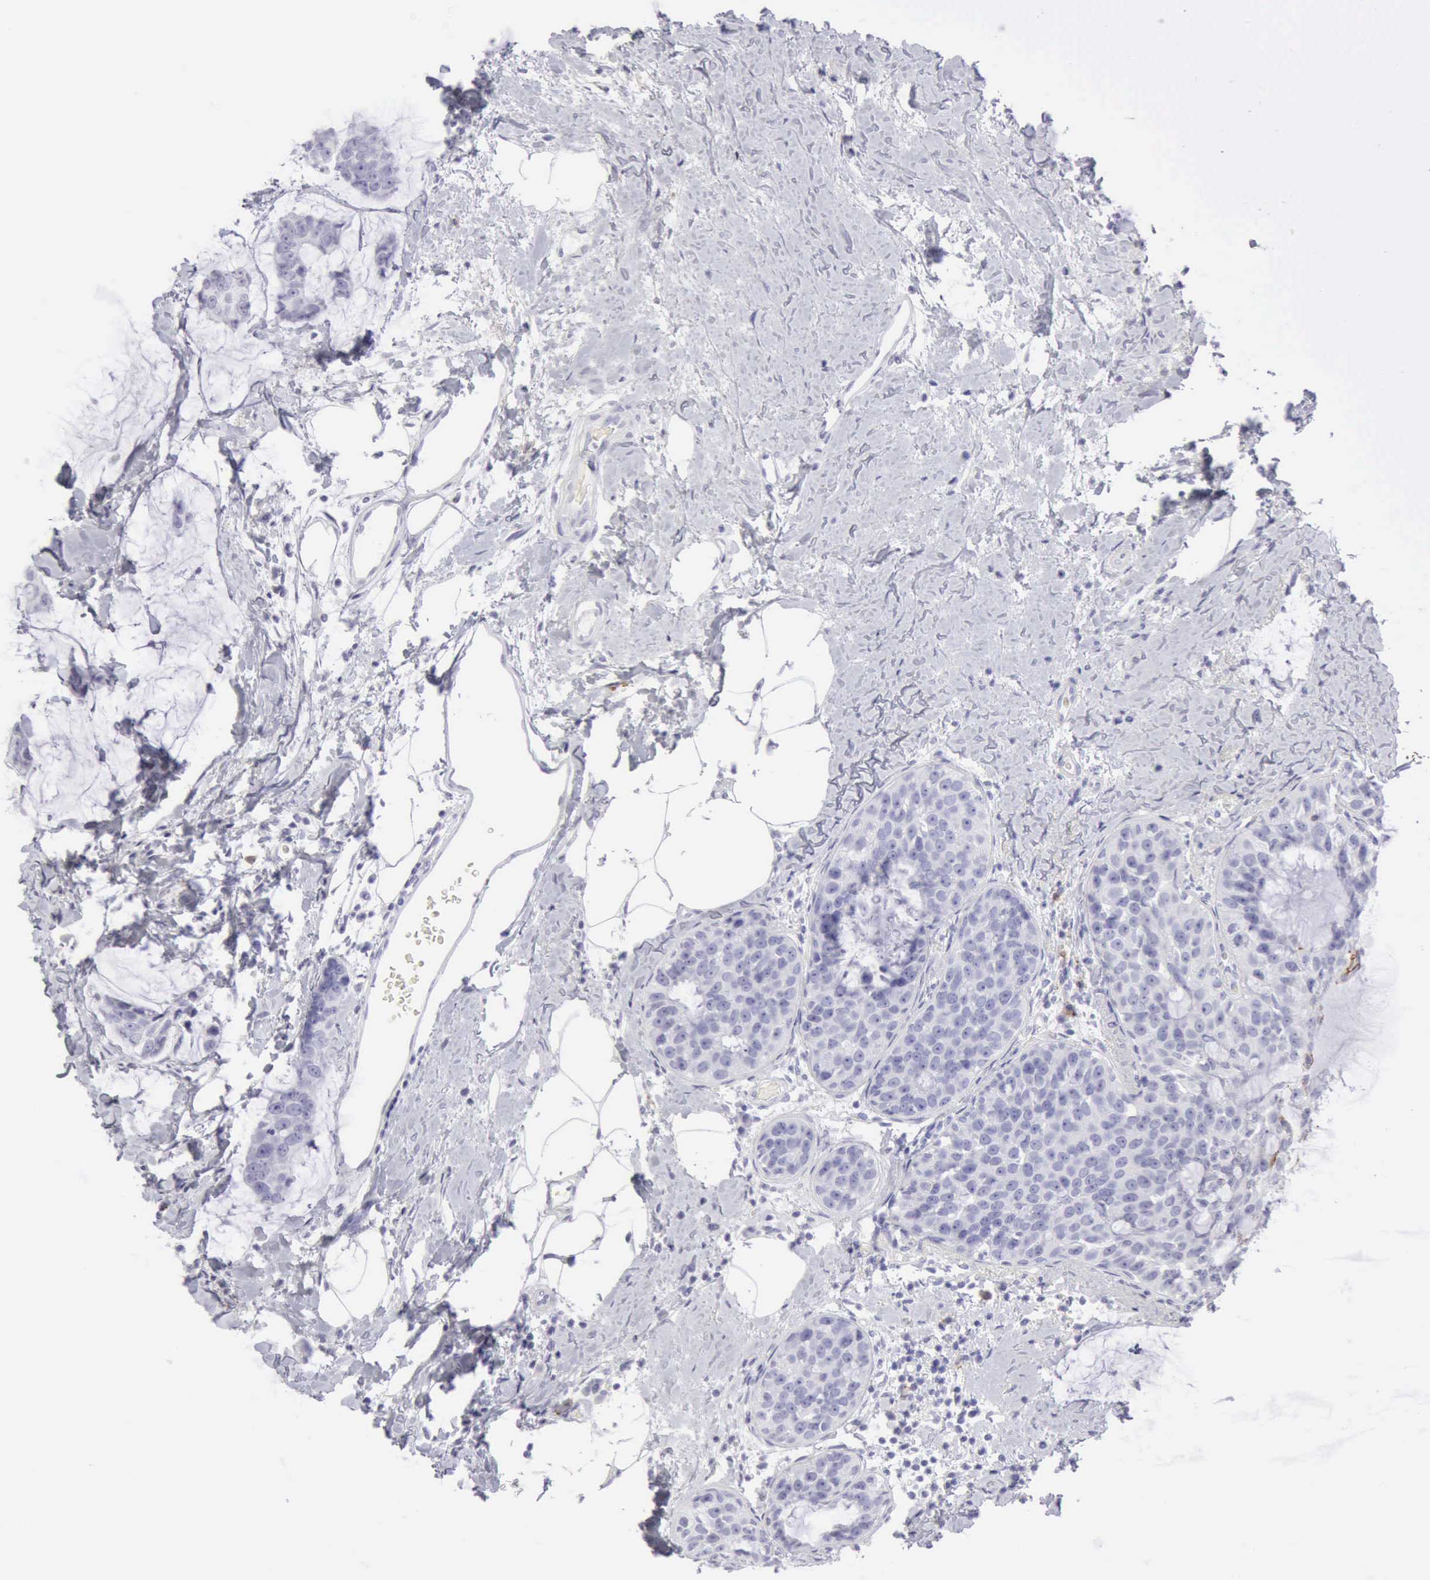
{"staining": {"intensity": "negative", "quantity": "none", "location": "none"}, "tissue": "breast cancer", "cell_type": "Tumor cells", "image_type": "cancer", "snomed": [{"axis": "morphology", "description": "Normal tissue, NOS"}, {"axis": "morphology", "description": "Duct carcinoma"}, {"axis": "topography", "description": "Breast"}], "caption": "A photomicrograph of invasive ductal carcinoma (breast) stained for a protein demonstrates no brown staining in tumor cells. Brightfield microscopy of immunohistochemistry stained with DAB (brown) and hematoxylin (blue), captured at high magnification.", "gene": "NCAM1", "patient": {"sex": "female", "age": 50}}